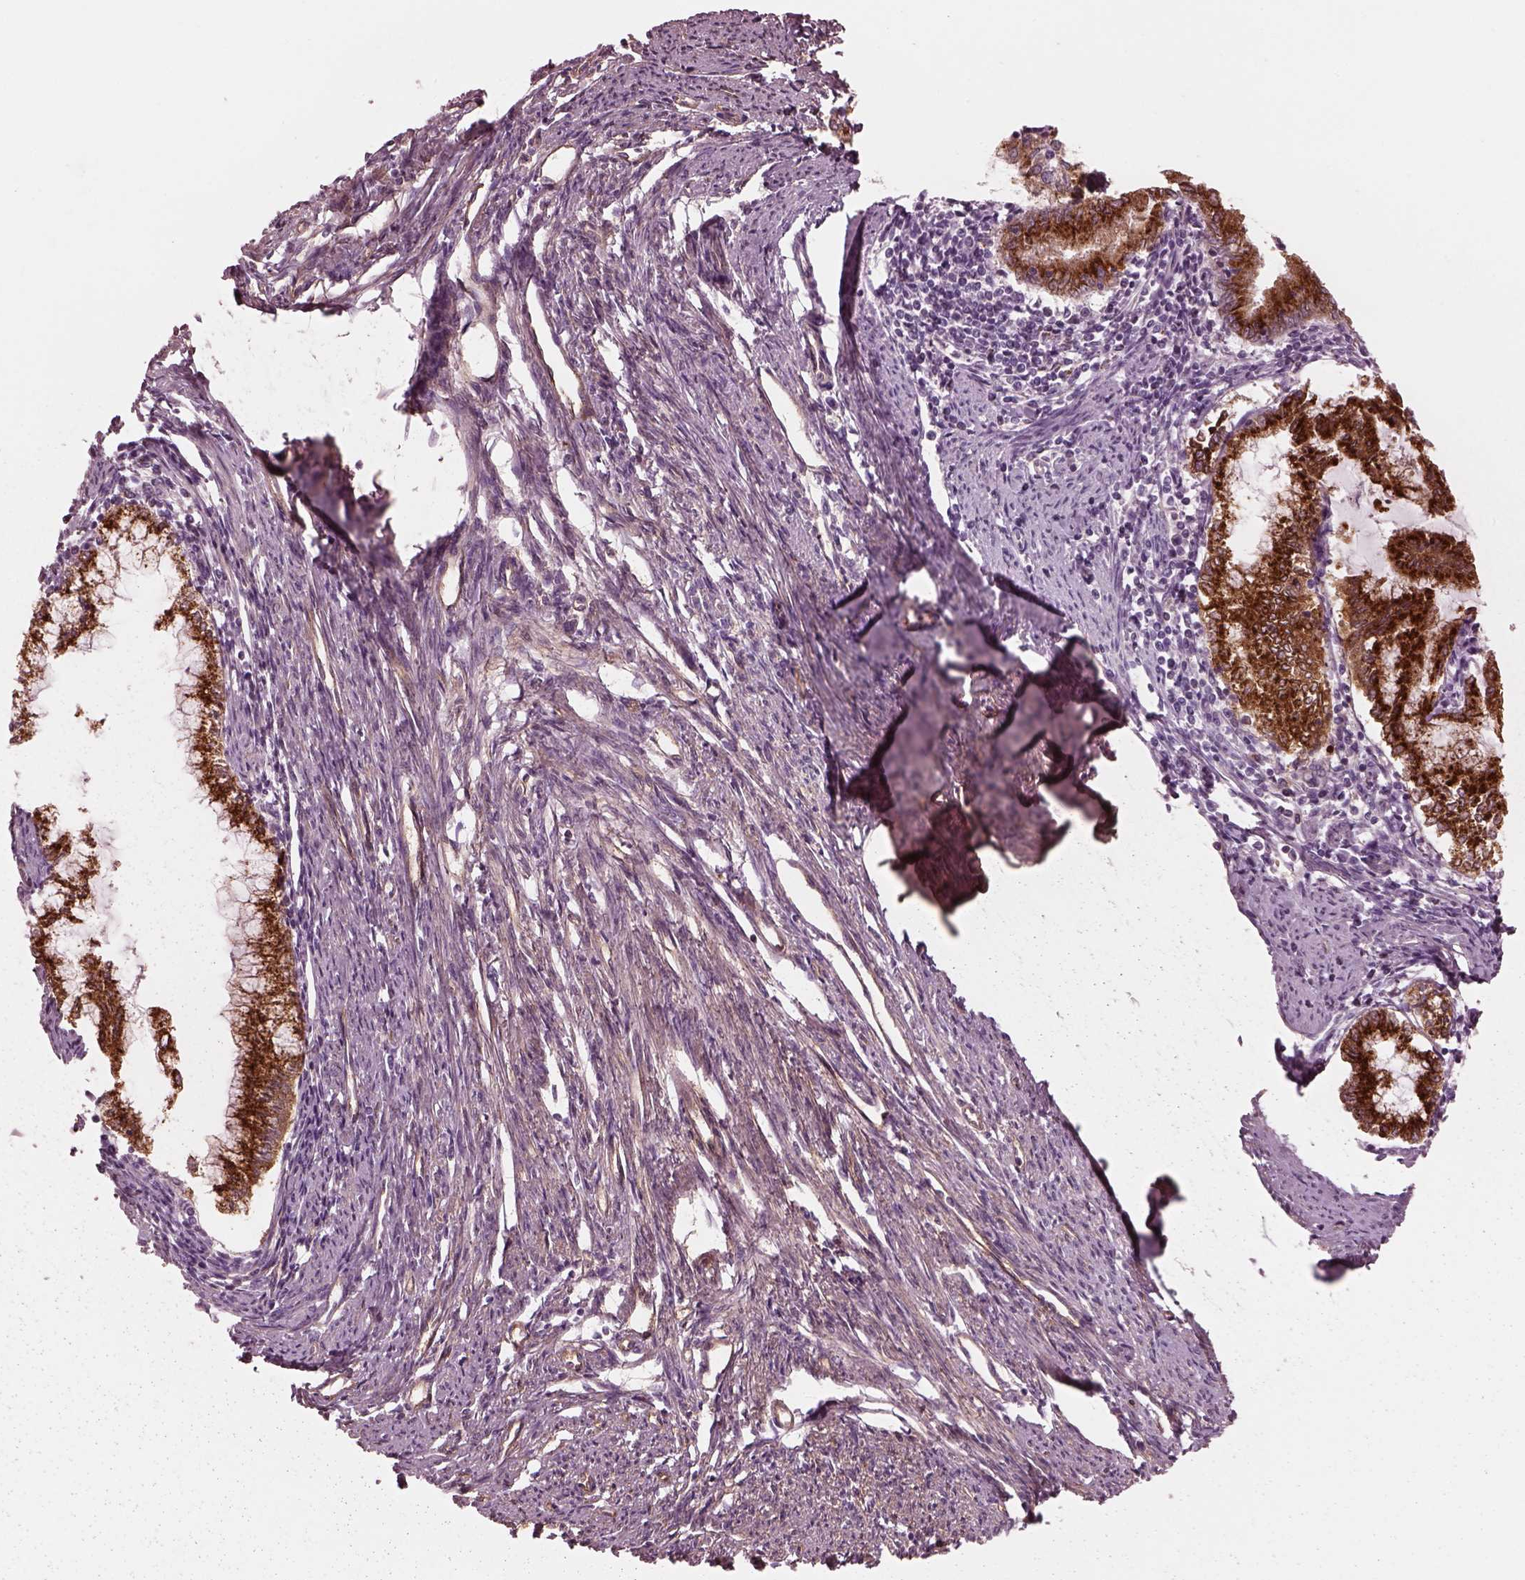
{"staining": {"intensity": "strong", "quantity": ">75%", "location": "cytoplasmic/membranous"}, "tissue": "endometrial cancer", "cell_type": "Tumor cells", "image_type": "cancer", "snomed": [{"axis": "morphology", "description": "Adenocarcinoma, NOS"}, {"axis": "topography", "description": "Endometrium"}], "caption": "This image demonstrates endometrial cancer stained with immunohistochemistry to label a protein in brown. The cytoplasmic/membranous of tumor cells show strong positivity for the protein. Nuclei are counter-stained blue.", "gene": "ELAPOR1", "patient": {"sex": "female", "age": 79}}